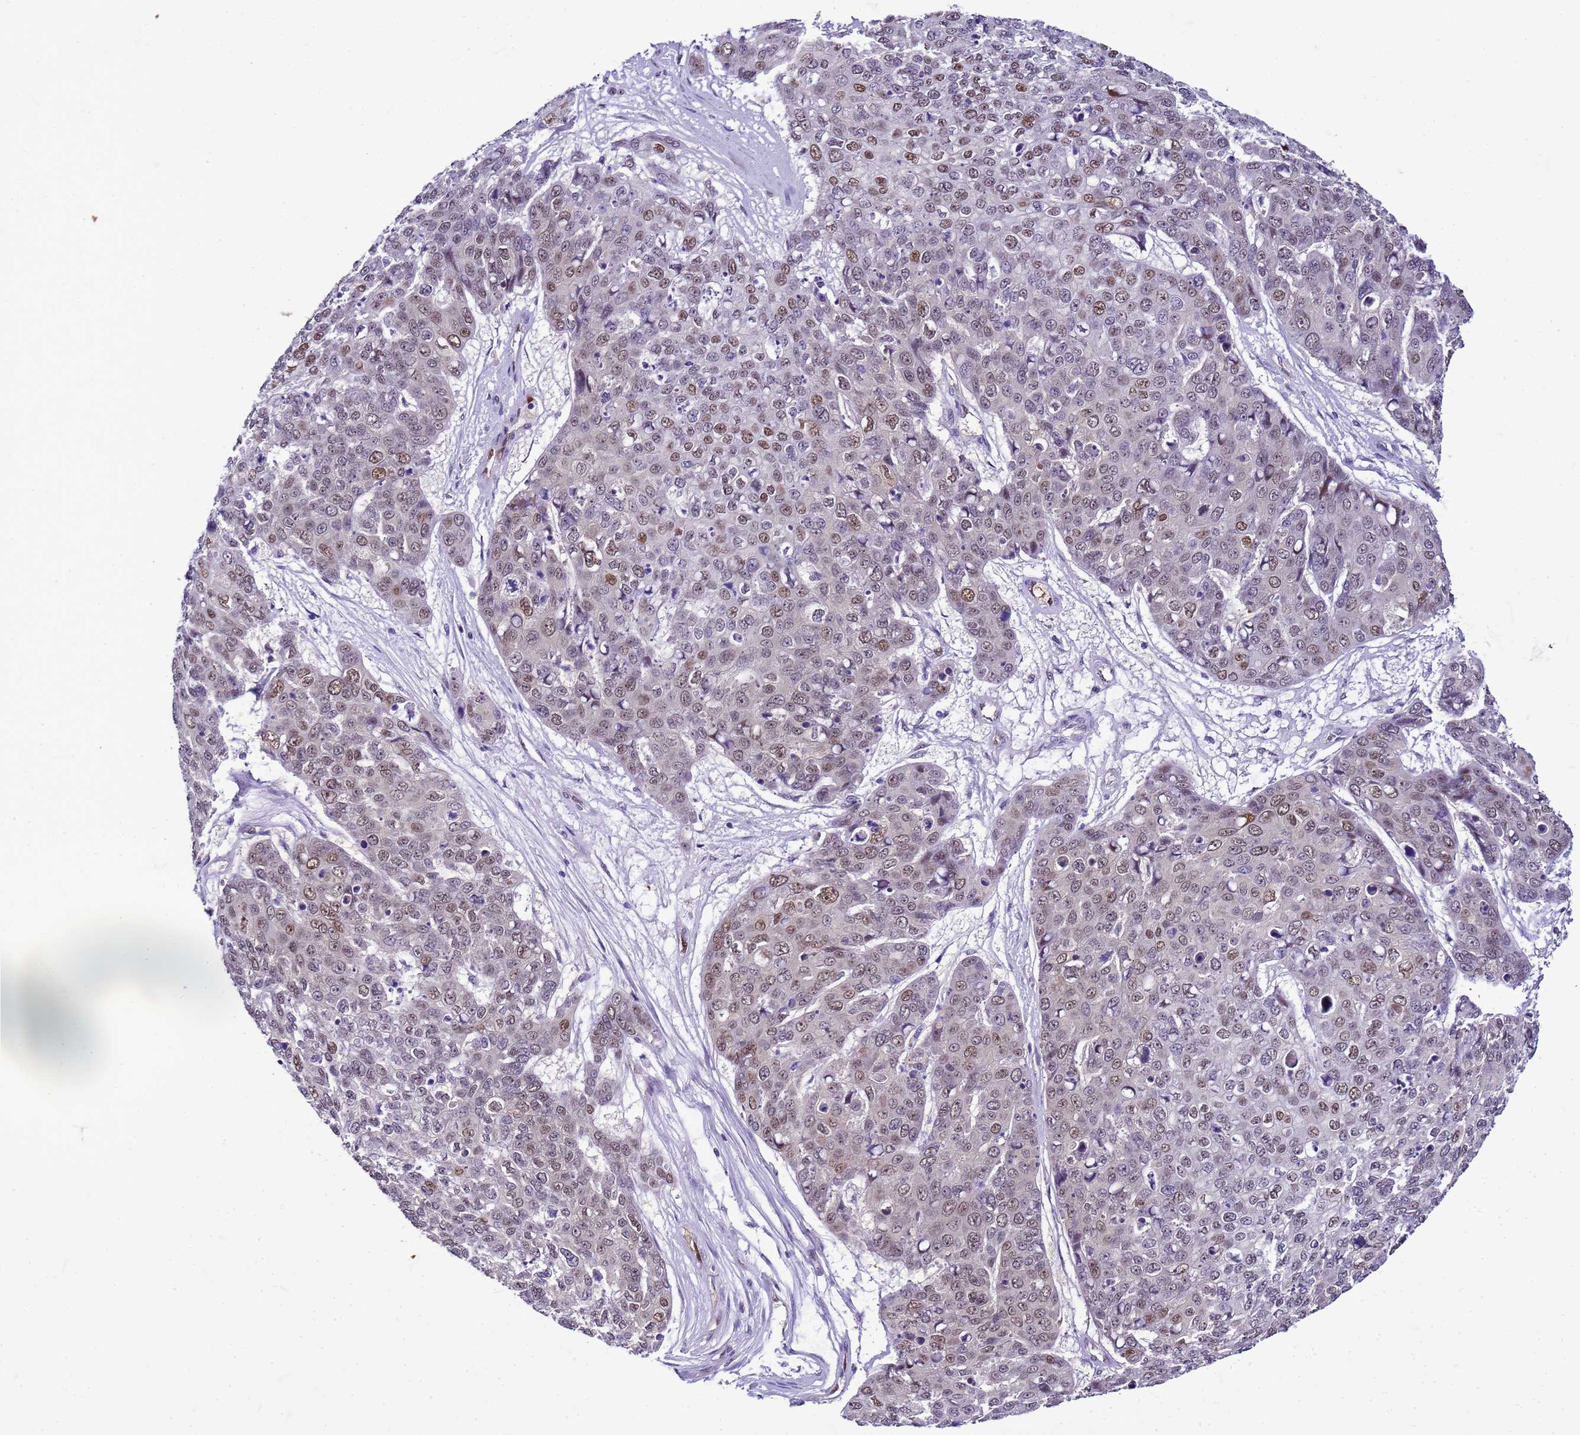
{"staining": {"intensity": "moderate", "quantity": "25%-75%", "location": "nuclear"}, "tissue": "skin cancer", "cell_type": "Tumor cells", "image_type": "cancer", "snomed": [{"axis": "morphology", "description": "Squamous cell carcinoma, NOS"}, {"axis": "topography", "description": "Skin"}], "caption": "High-magnification brightfield microscopy of skin squamous cell carcinoma stained with DAB (3,3'-diaminobenzidine) (brown) and counterstained with hematoxylin (blue). tumor cells exhibit moderate nuclear expression is seen in about25%-75% of cells. Nuclei are stained in blue.", "gene": "DDI2", "patient": {"sex": "male", "age": 71}}